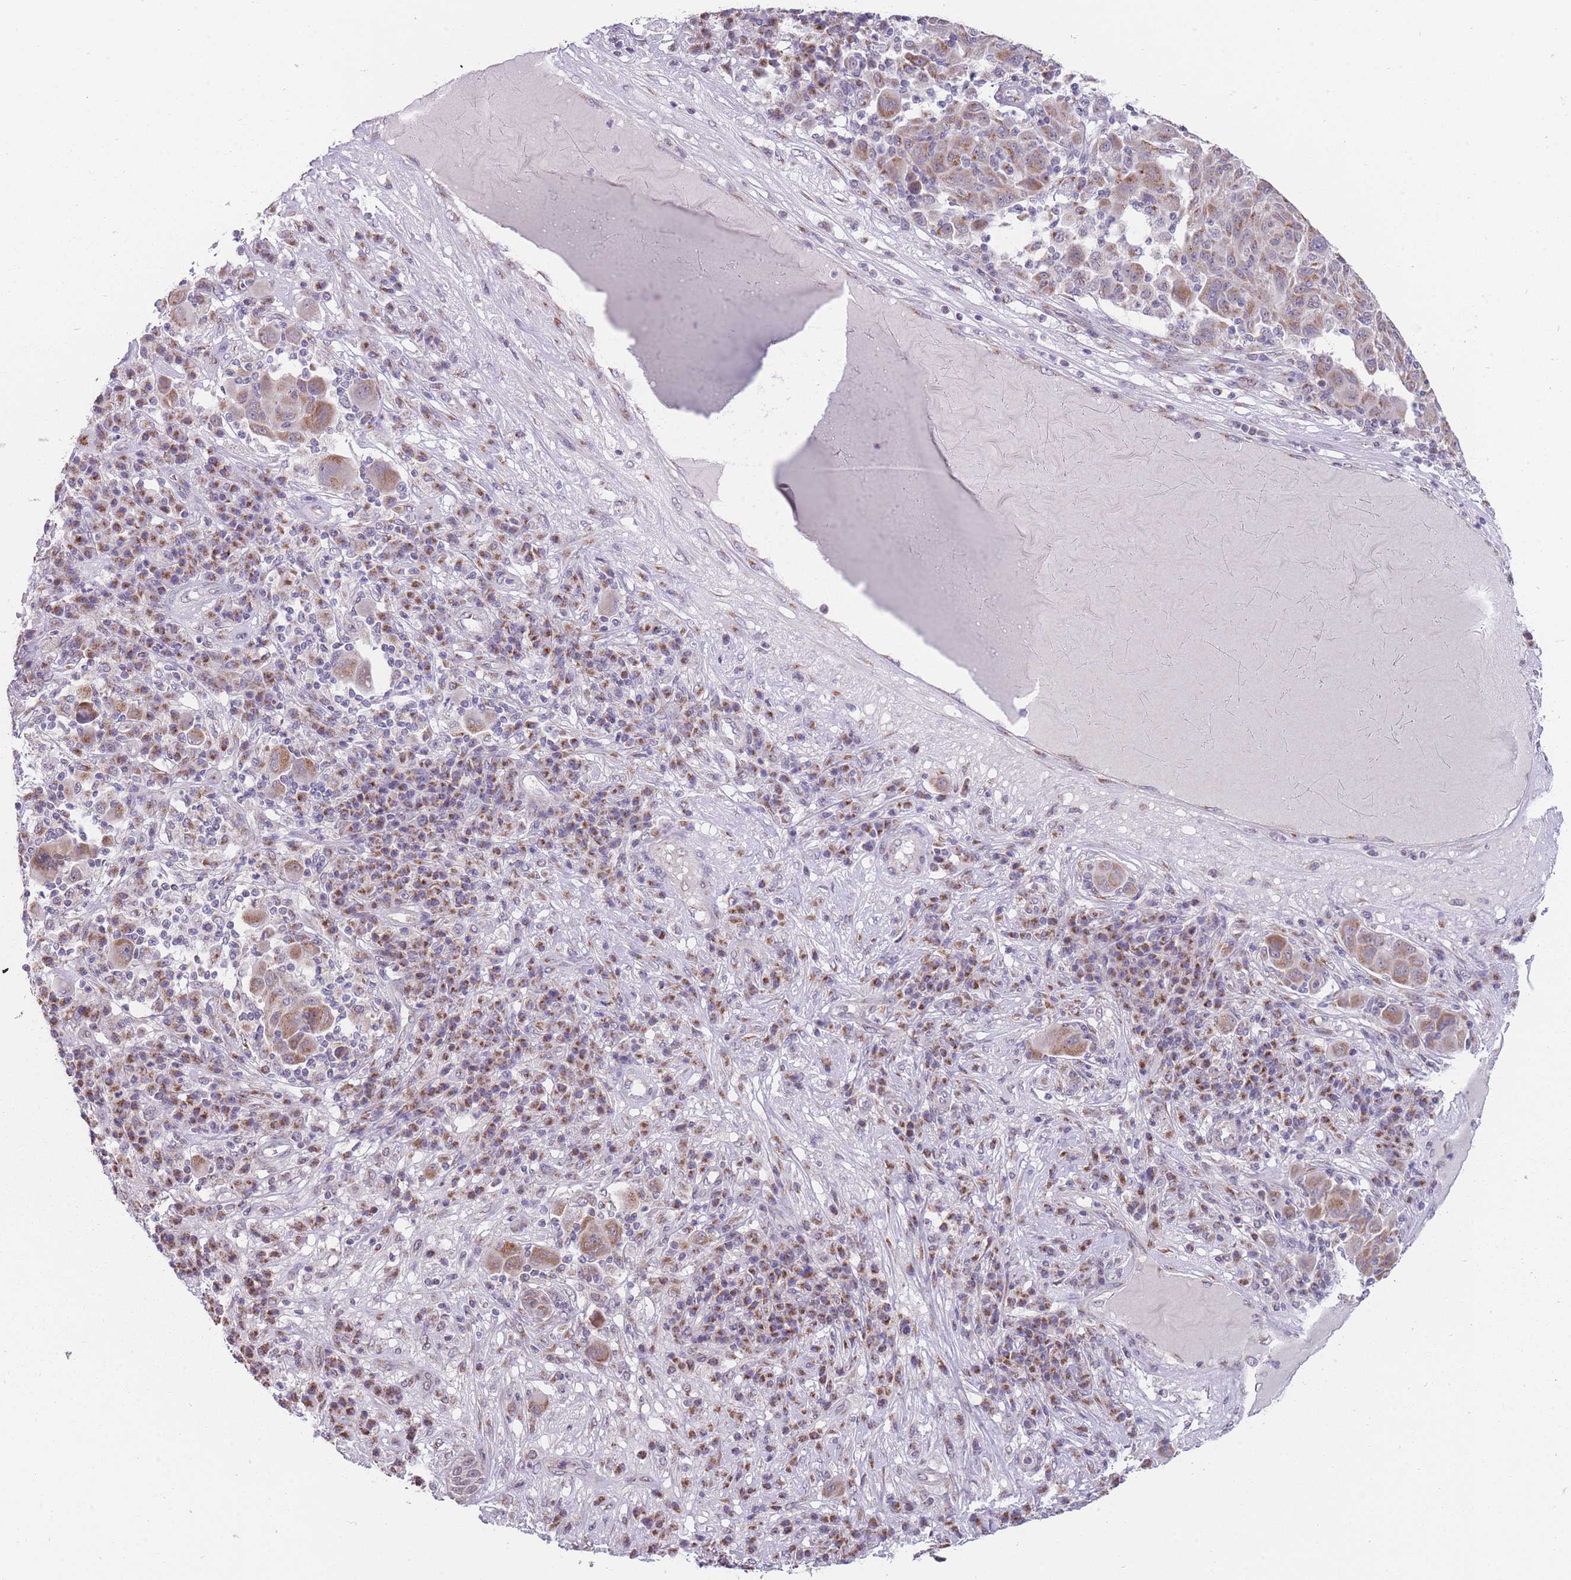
{"staining": {"intensity": "moderate", "quantity": "25%-75%", "location": "cytoplasmic/membranous"}, "tissue": "melanoma", "cell_type": "Tumor cells", "image_type": "cancer", "snomed": [{"axis": "morphology", "description": "Malignant melanoma, NOS"}, {"axis": "topography", "description": "Skin"}], "caption": "Immunohistochemistry (DAB (3,3'-diaminobenzidine)) staining of melanoma exhibits moderate cytoplasmic/membranous protein staining in approximately 25%-75% of tumor cells. The staining was performed using DAB (3,3'-diaminobenzidine), with brown indicating positive protein expression. Nuclei are stained blue with hematoxylin.", "gene": "NELL1", "patient": {"sex": "male", "age": 53}}